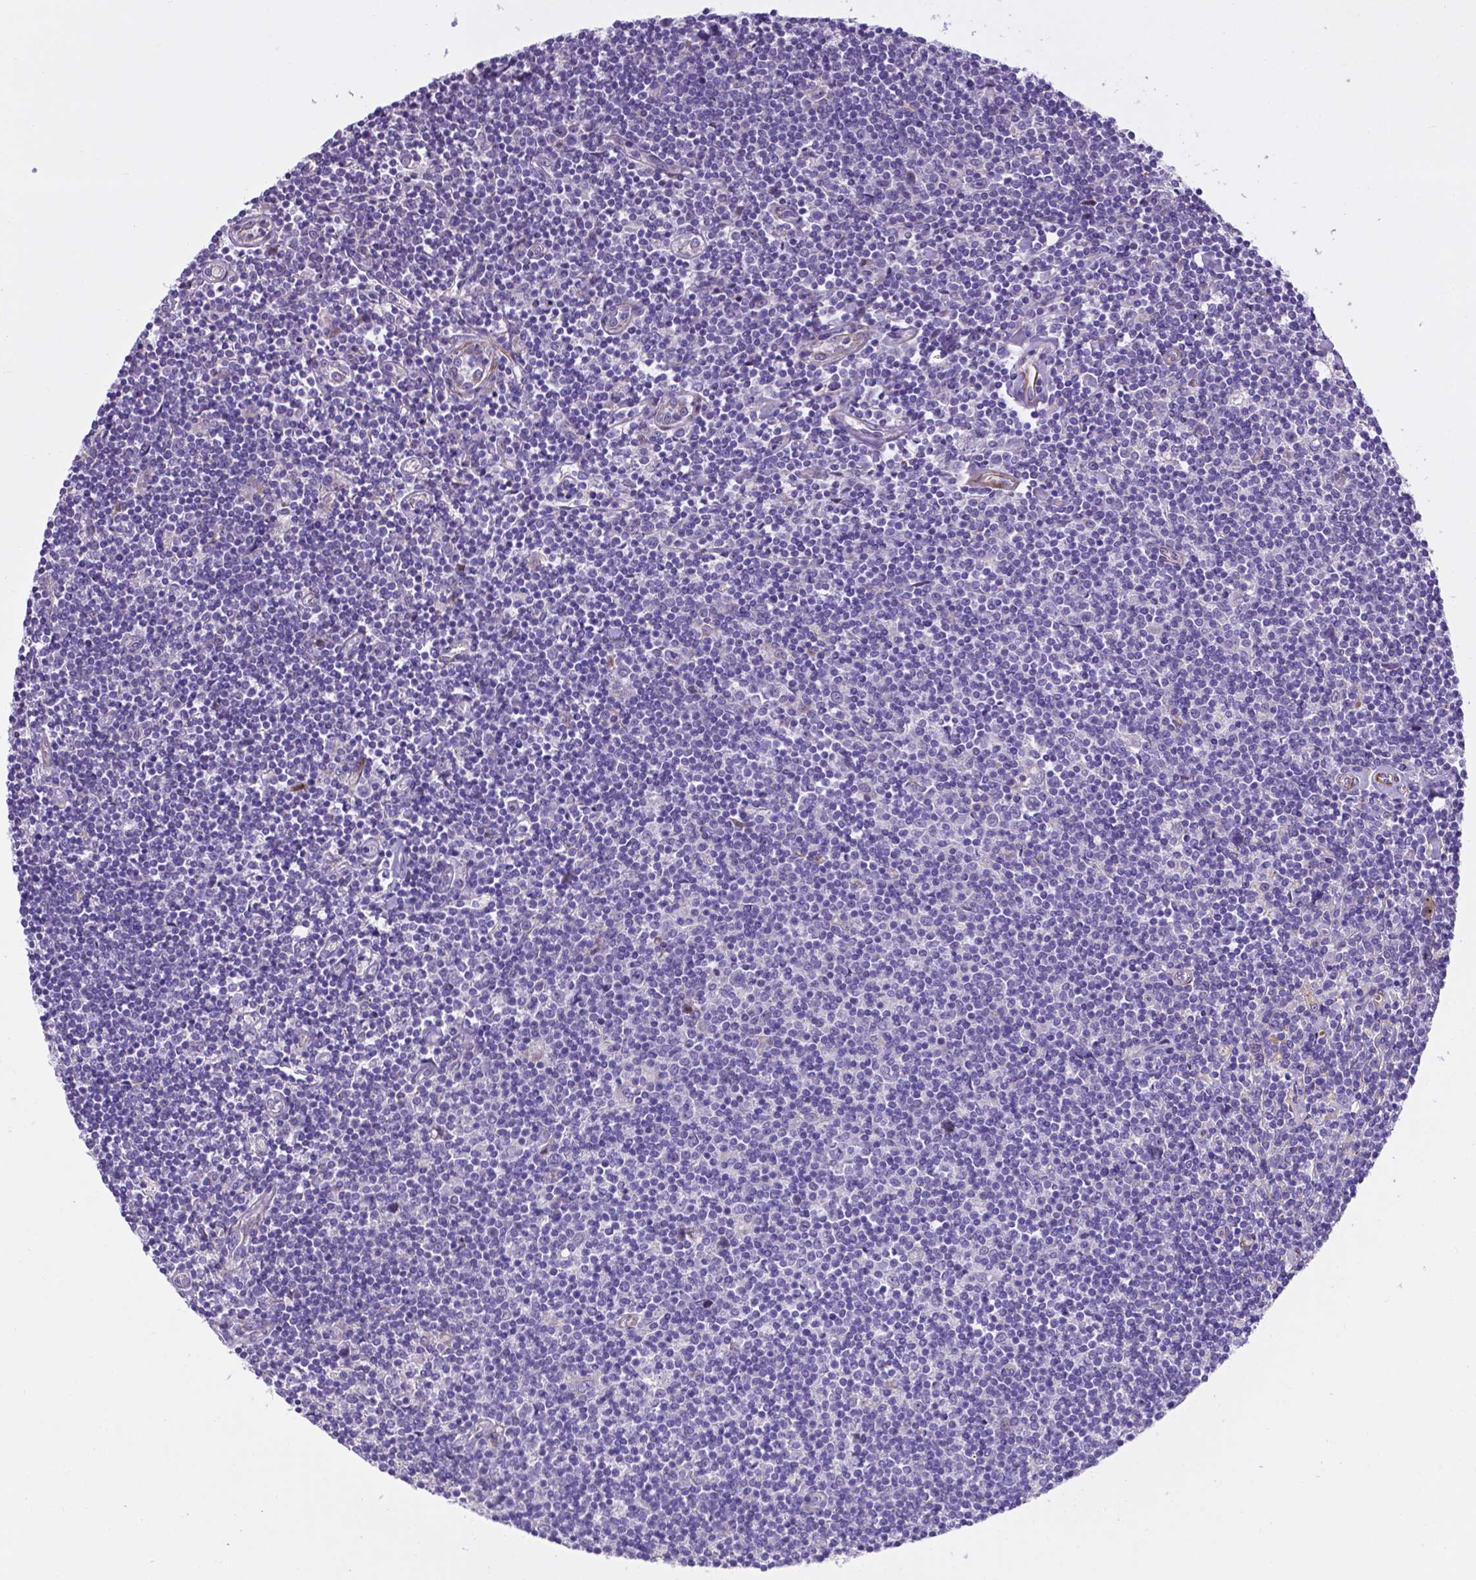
{"staining": {"intensity": "negative", "quantity": "none", "location": "none"}, "tissue": "lymphoma", "cell_type": "Tumor cells", "image_type": "cancer", "snomed": [{"axis": "morphology", "description": "Hodgkin's disease, NOS"}, {"axis": "topography", "description": "Lymph node"}], "caption": "Tumor cells show no significant protein staining in lymphoma. Brightfield microscopy of immunohistochemistry (IHC) stained with DAB (3,3'-diaminobenzidine) (brown) and hematoxylin (blue), captured at high magnification.", "gene": "PFKFB4", "patient": {"sex": "male", "age": 40}}